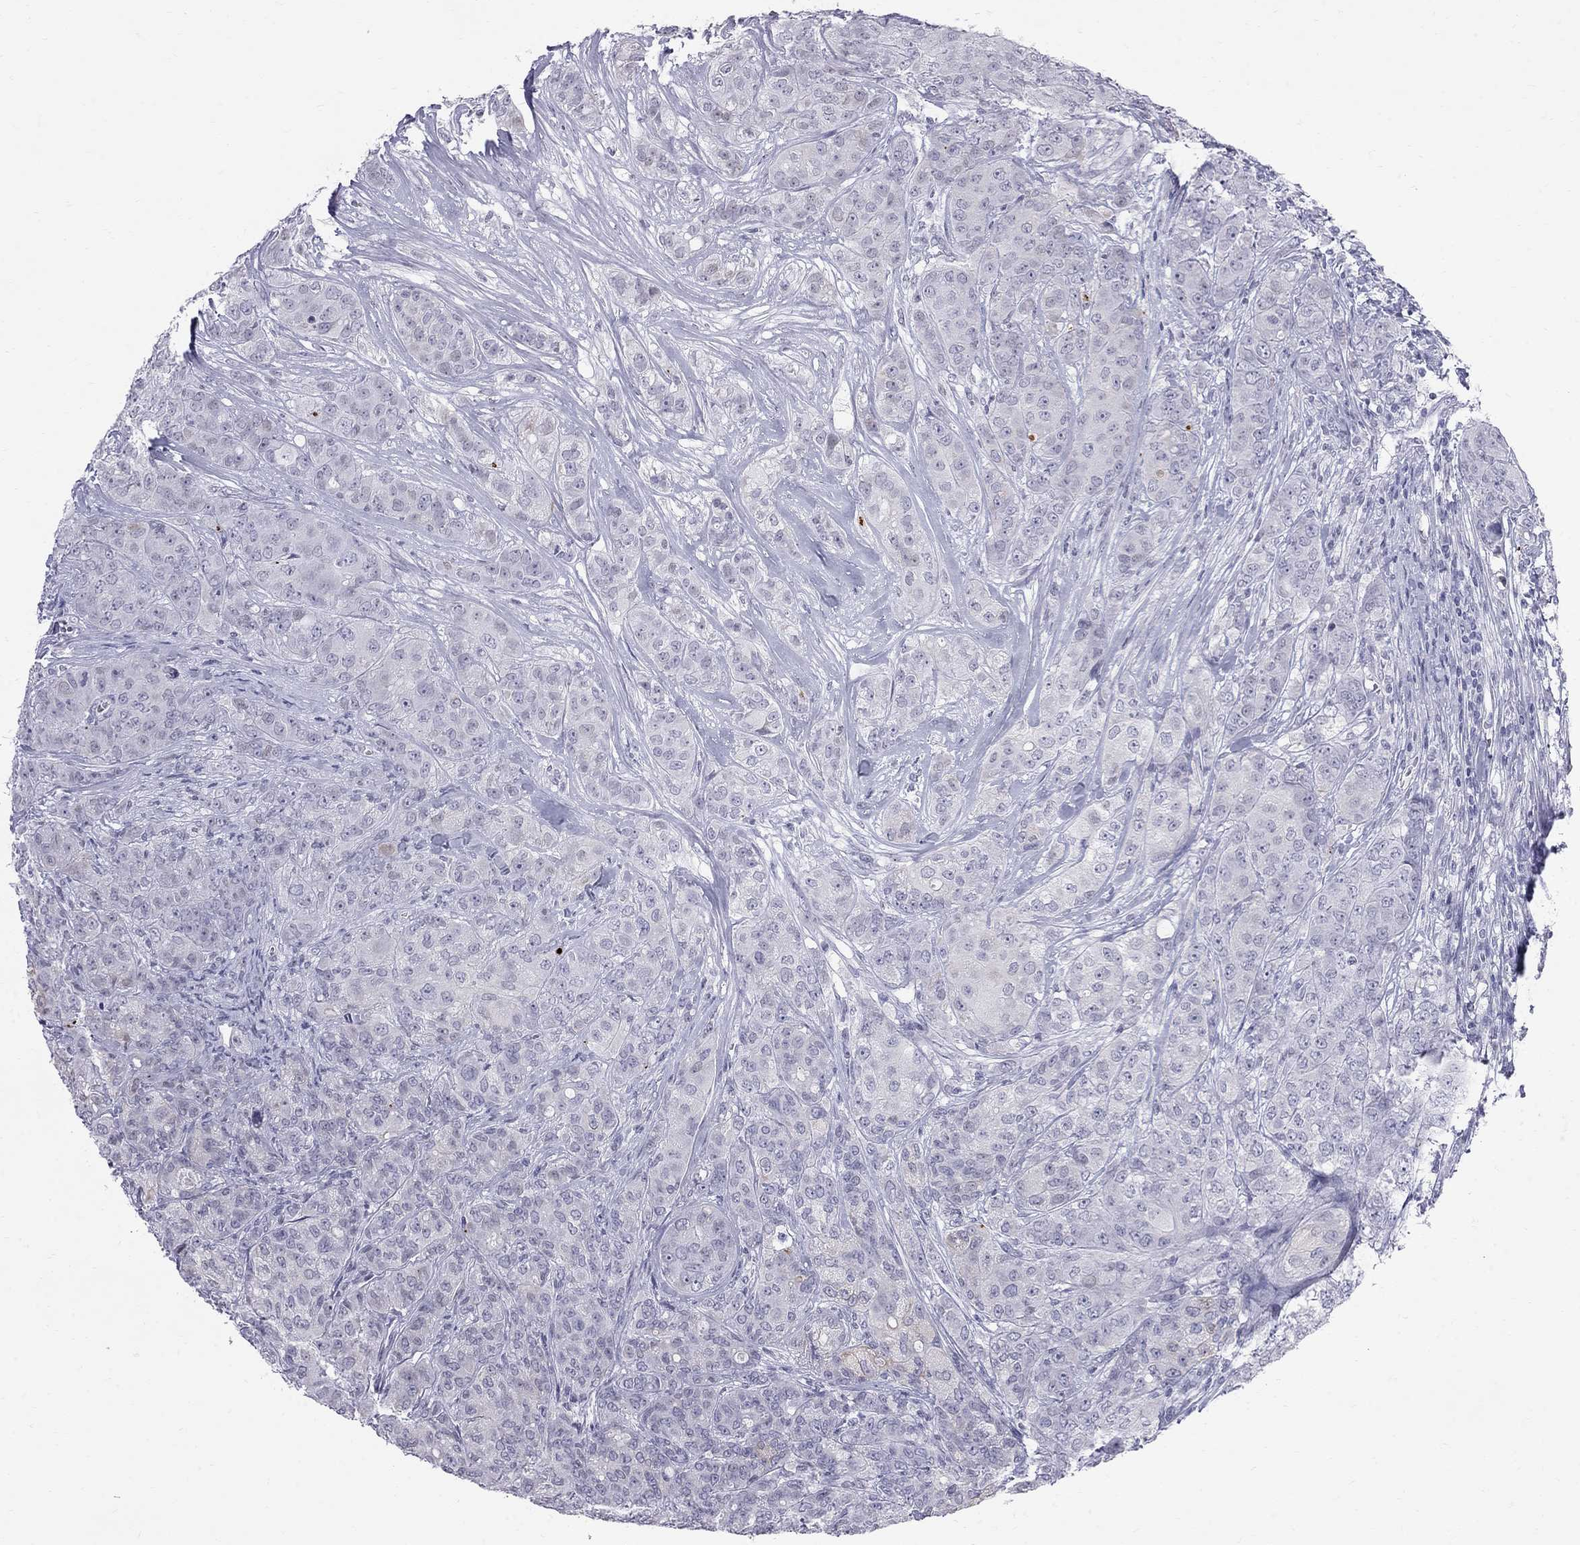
{"staining": {"intensity": "weak", "quantity": "<25%", "location": "cytoplasmic/membranous"}, "tissue": "breast cancer", "cell_type": "Tumor cells", "image_type": "cancer", "snomed": [{"axis": "morphology", "description": "Duct carcinoma"}, {"axis": "topography", "description": "Breast"}], "caption": "Immunohistochemistry (IHC) micrograph of human breast cancer (intraductal carcinoma) stained for a protein (brown), which exhibits no expression in tumor cells.", "gene": "MUC15", "patient": {"sex": "female", "age": 43}}